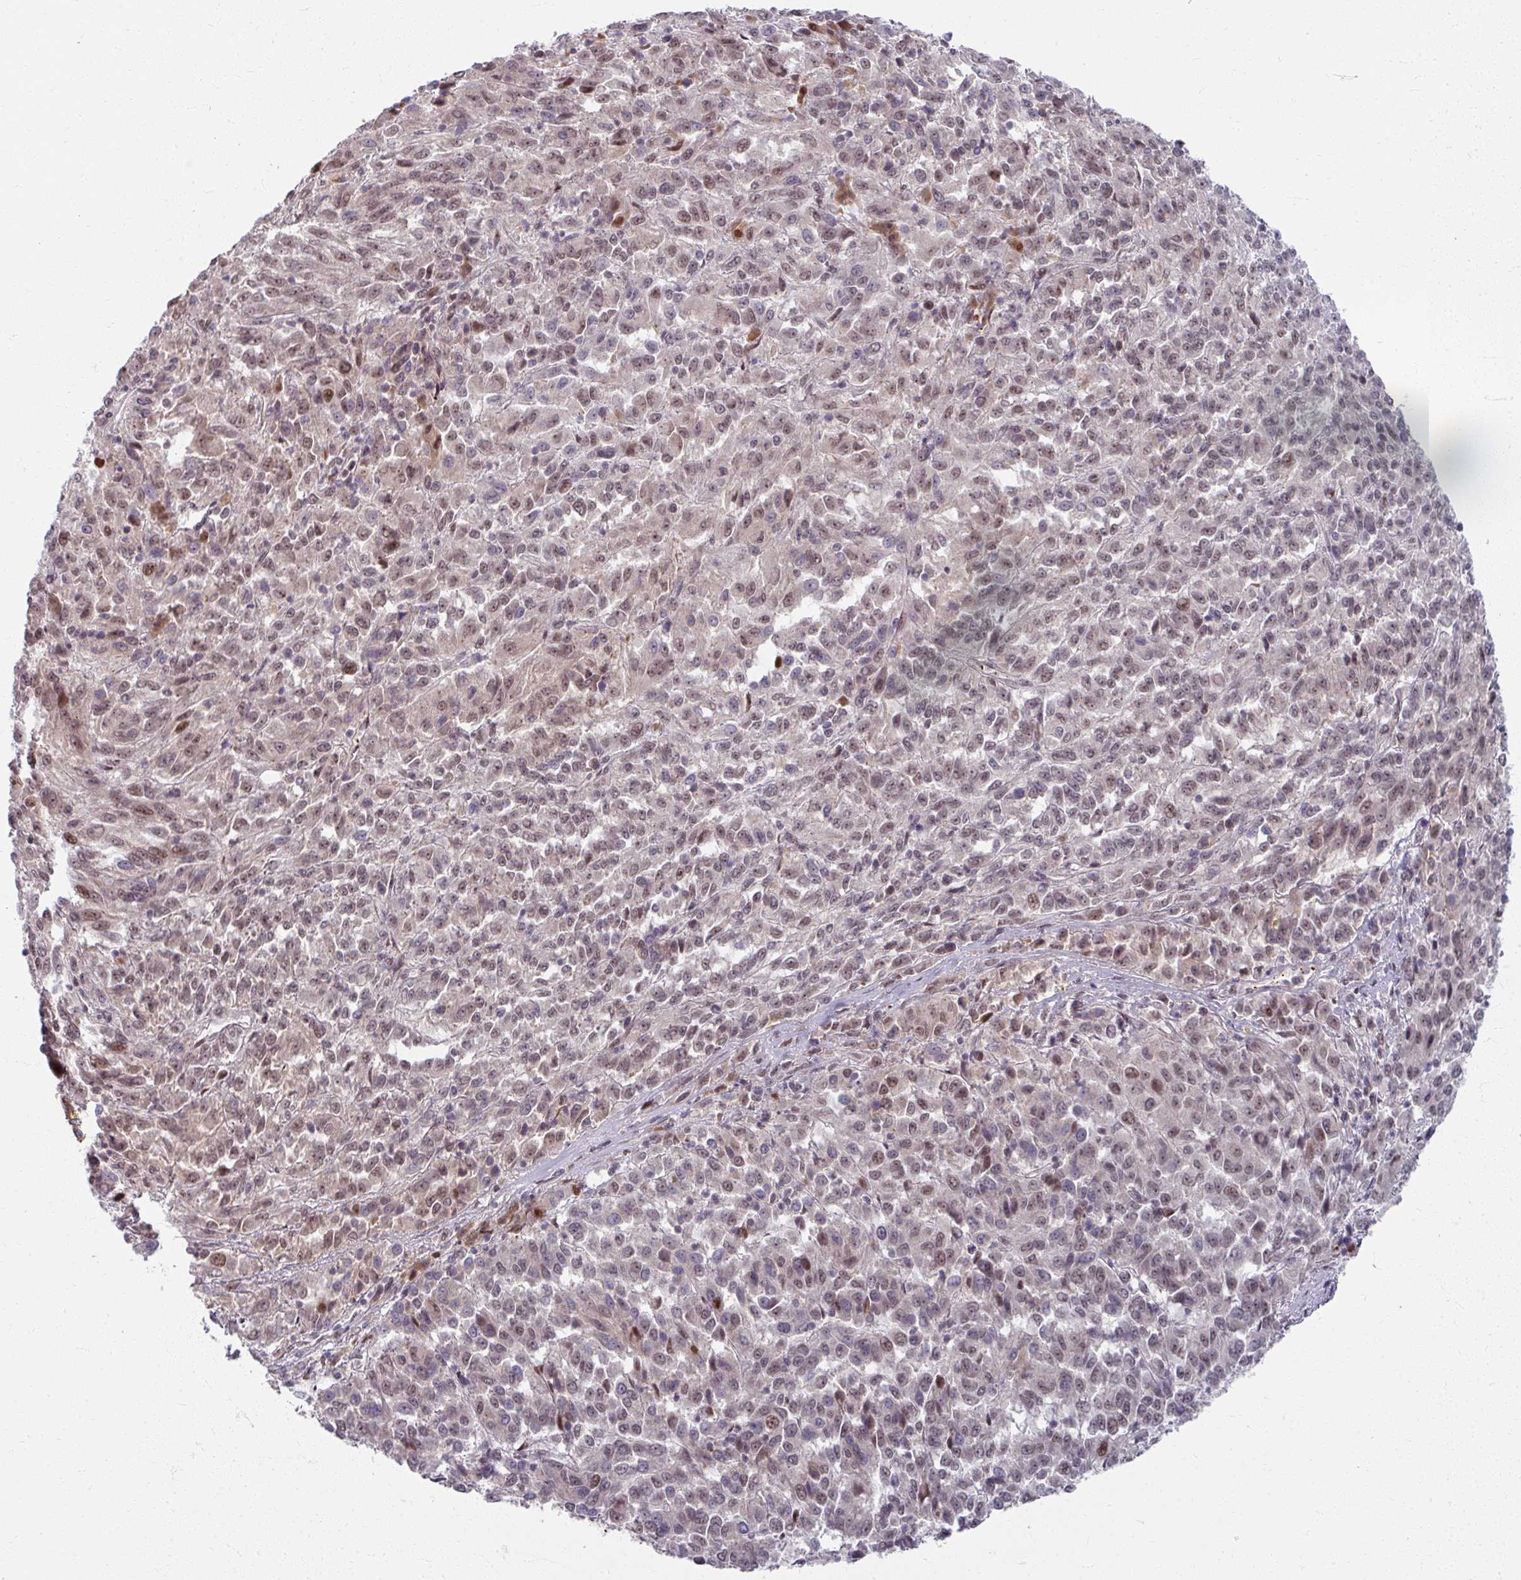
{"staining": {"intensity": "weak", "quantity": ">75%", "location": "nuclear"}, "tissue": "melanoma", "cell_type": "Tumor cells", "image_type": "cancer", "snomed": [{"axis": "morphology", "description": "Malignant melanoma, Metastatic site"}, {"axis": "topography", "description": "Lung"}], "caption": "There is low levels of weak nuclear positivity in tumor cells of malignant melanoma (metastatic site), as demonstrated by immunohistochemical staining (brown color).", "gene": "KLC3", "patient": {"sex": "male", "age": 64}}